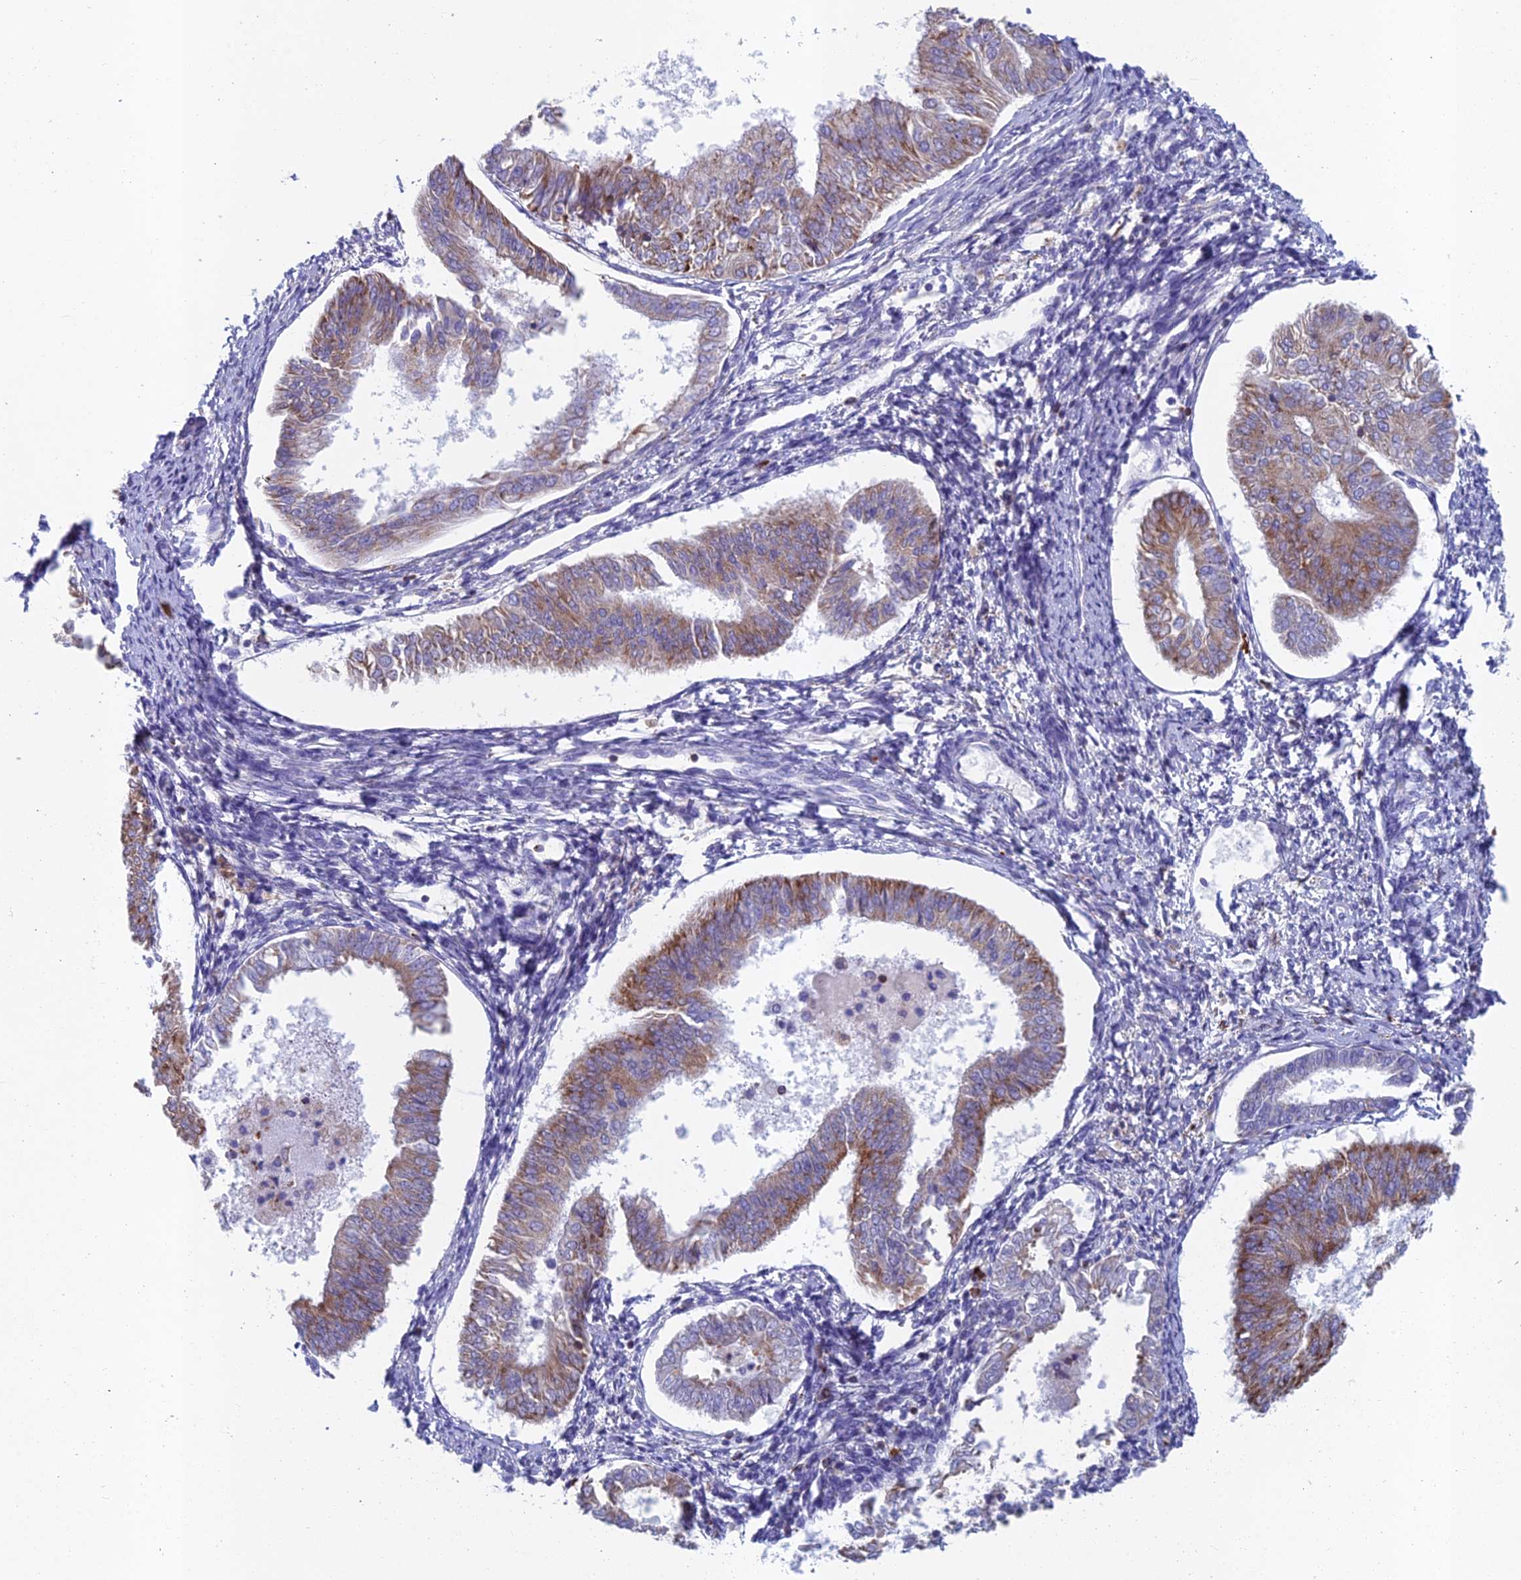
{"staining": {"intensity": "moderate", "quantity": ">75%", "location": "cytoplasmic/membranous"}, "tissue": "endometrial cancer", "cell_type": "Tumor cells", "image_type": "cancer", "snomed": [{"axis": "morphology", "description": "Adenocarcinoma, NOS"}, {"axis": "topography", "description": "Endometrium"}], "caption": "Human endometrial cancer (adenocarcinoma) stained for a protein (brown) reveals moderate cytoplasmic/membranous positive positivity in about >75% of tumor cells.", "gene": "ABI3BP", "patient": {"sex": "female", "age": 58}}